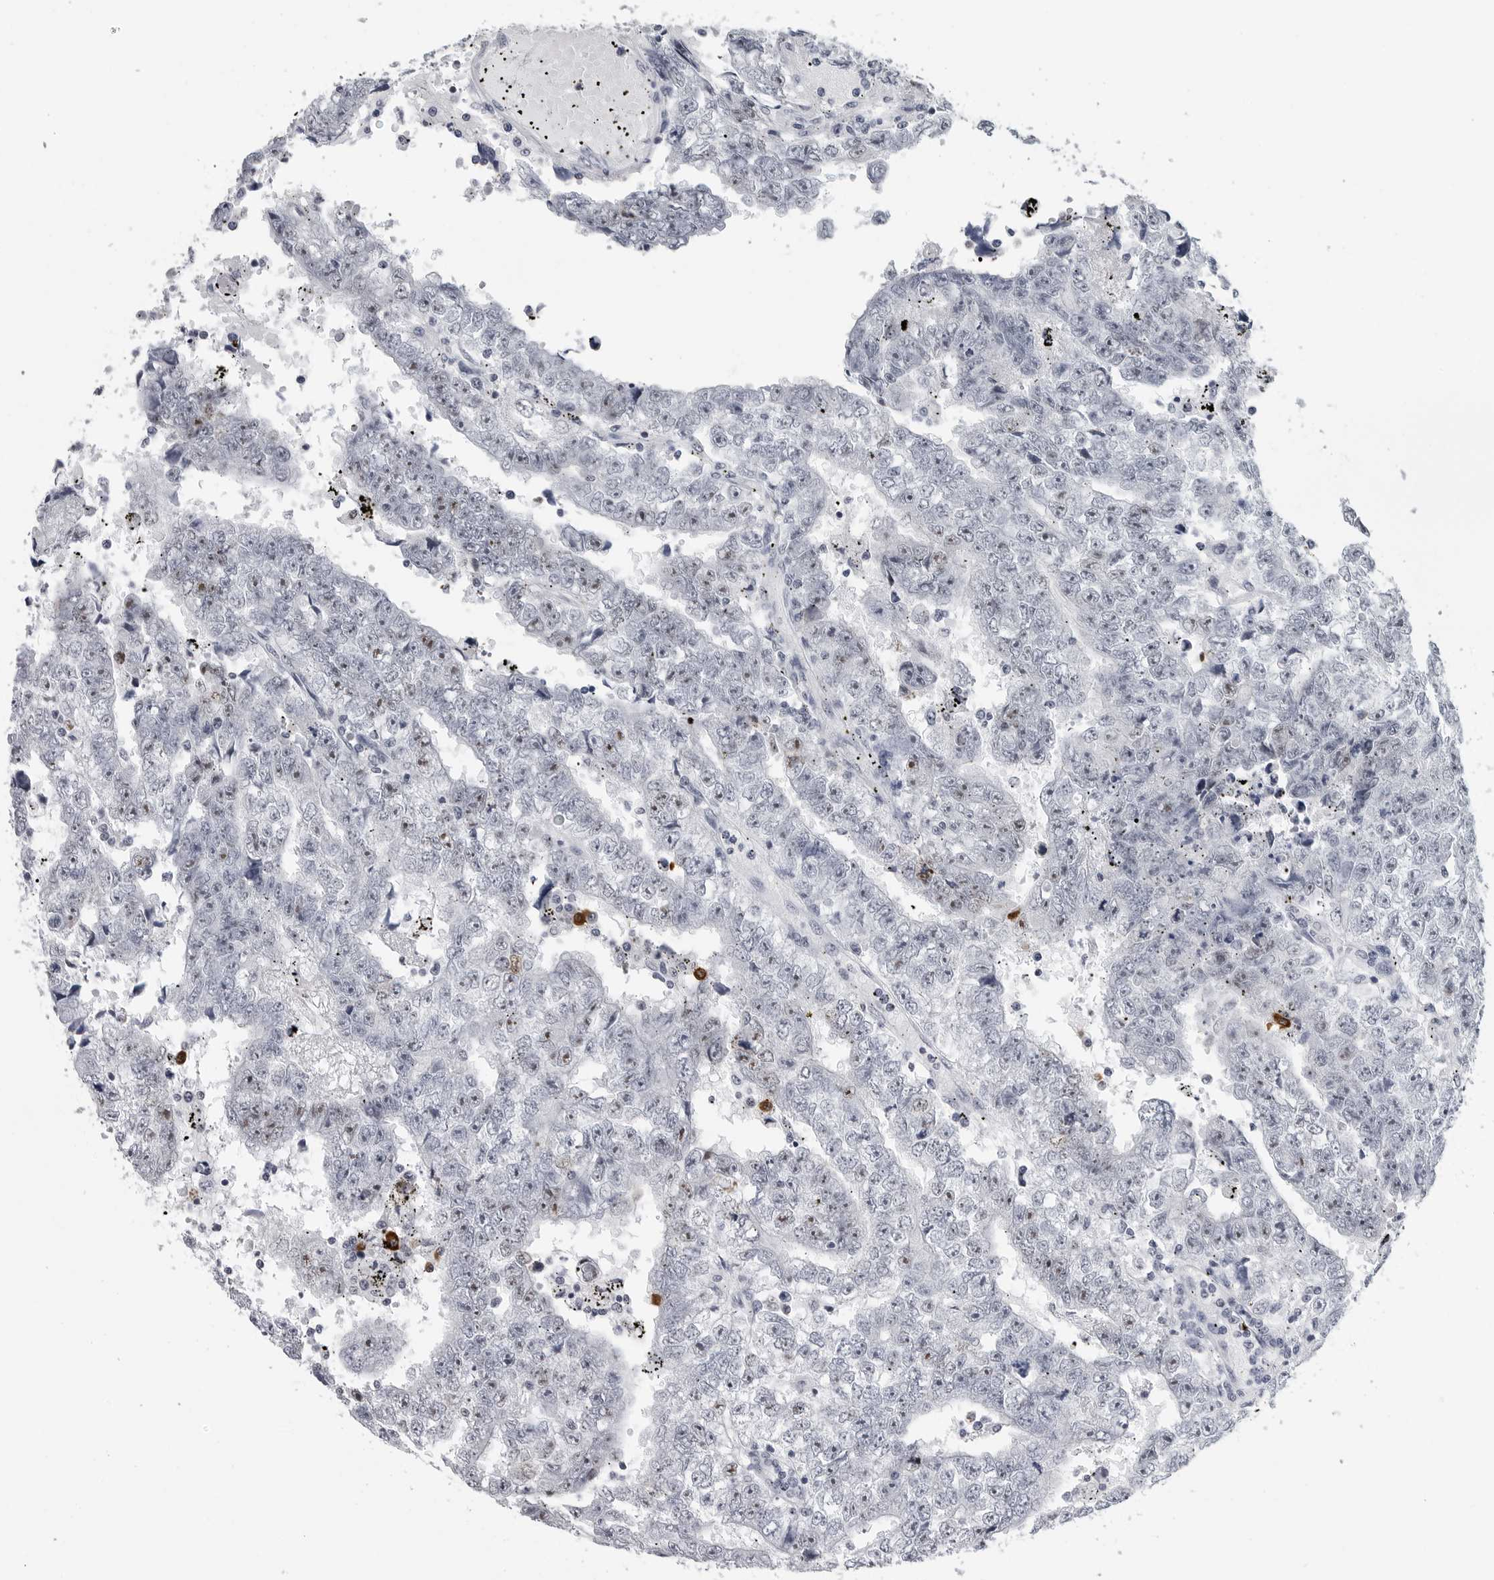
{"staining": {"intensity": "negative", "quantity": "none", "location": "none"}, "tissue": "testis cancer", "cell_type": "Tumor cells", "image_type": "cancer", "snomed": [{"axis": "morphology", "description": "Carcinoma, Embryonal, NOS"}, {"axis": "topography", "description": "Testis"}], "caption": "A micrograph of human testis cancer (embryonal carcinoma) is negative for staining in tumor cells.", "gene": "GNL2", "patient": {"sex": "male", "age": 25}}